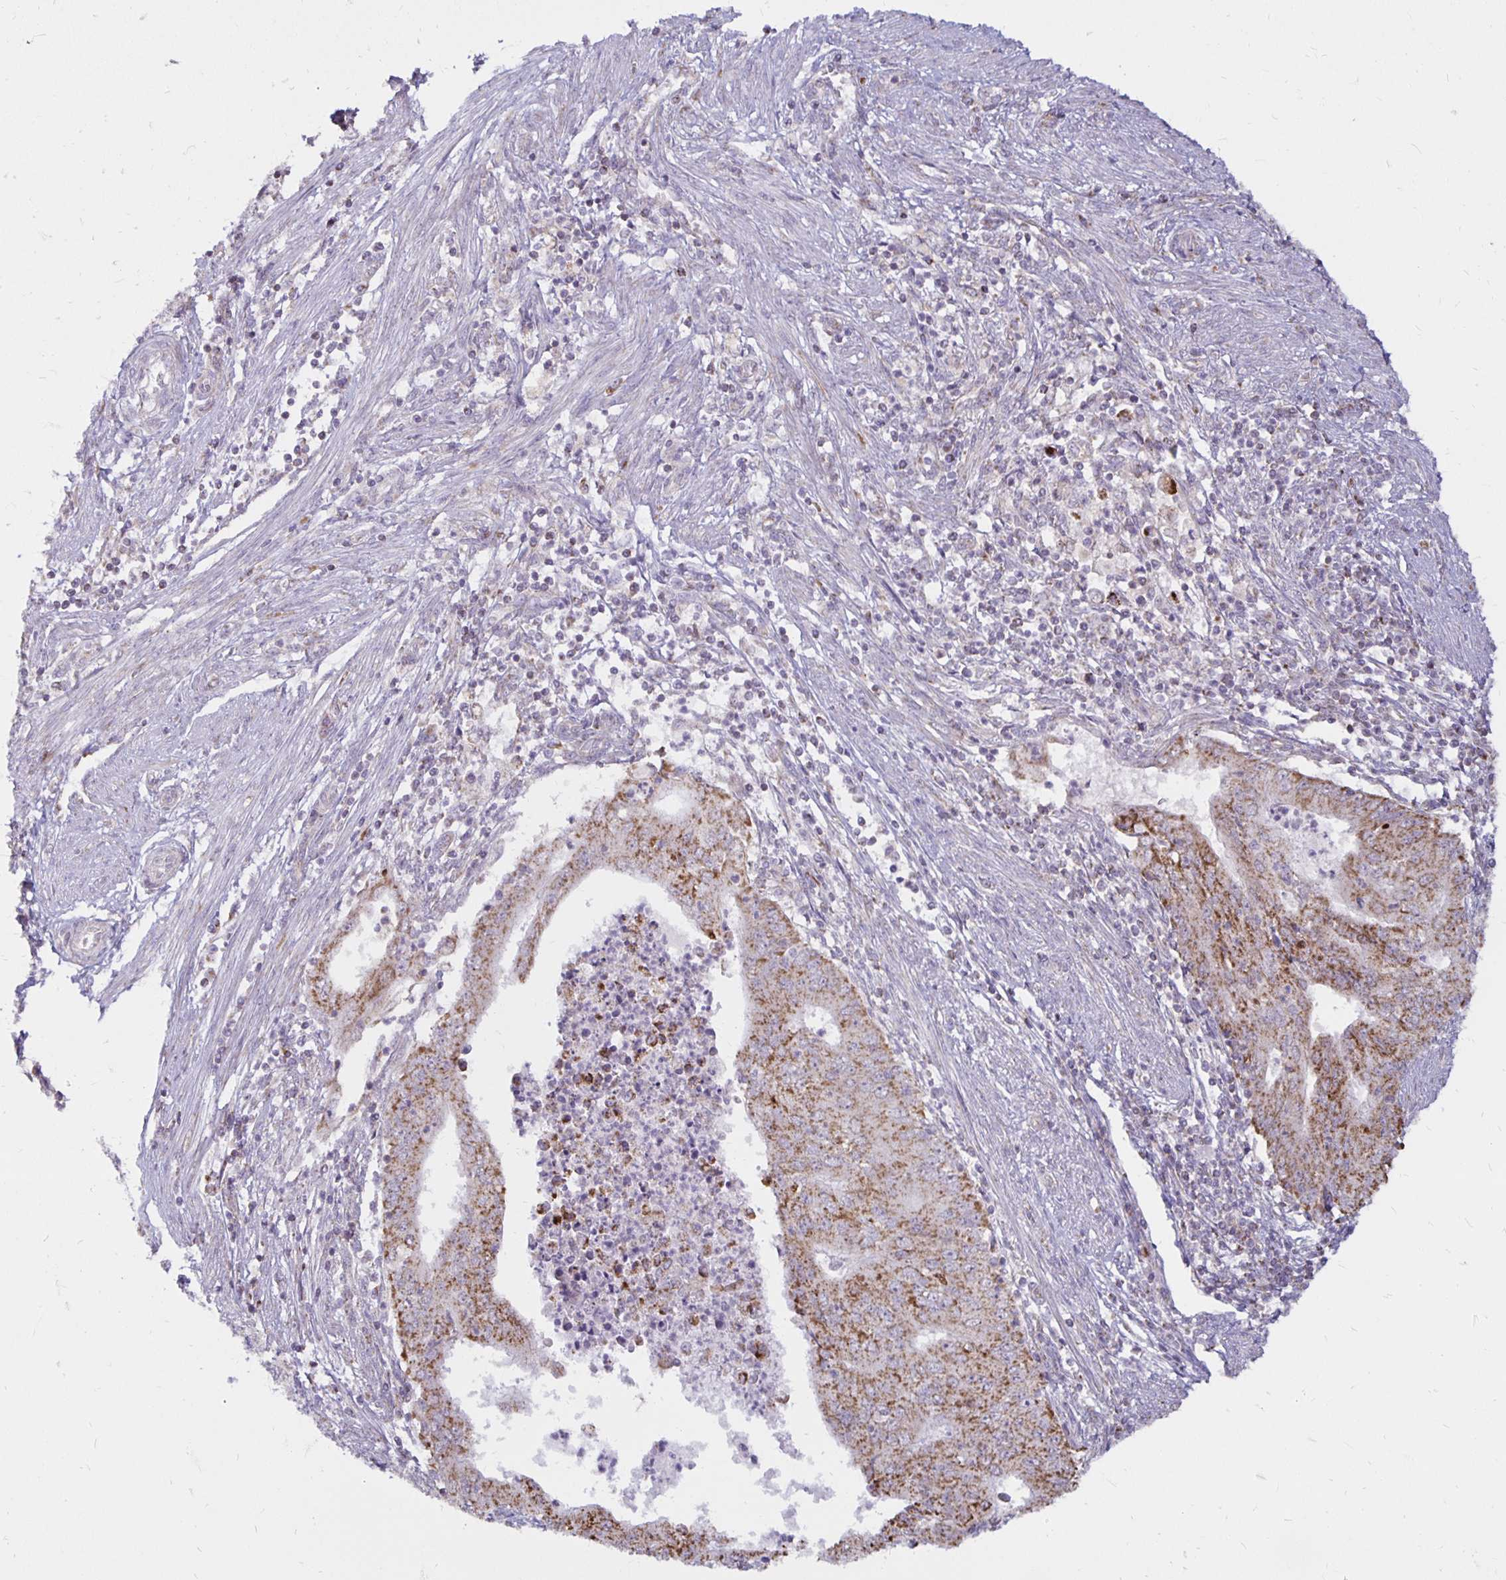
{"staining": {"intensity": "moderate", "quantity": "25%-75%", "location": "cytoplasmic/membranous"}, "tissue": "endometrial cancer", "cell_type": "Tumor cells", "image_type": "cancer", "snomed": [{"axis": "morphology", "description": "Adenocarcinoma, NOS"}, {"axis": "topography", "description": "Endometrium"}], "caption": "This histopathology image displays immunohistochemistry staining of human endometrial adenocarcinoma, with medium moderate cytoplasmic/membranous expression in approximately 25%-75% of tumor cells.", "gene": "IER3", "patient": {"sex": "female", "age": 50}}